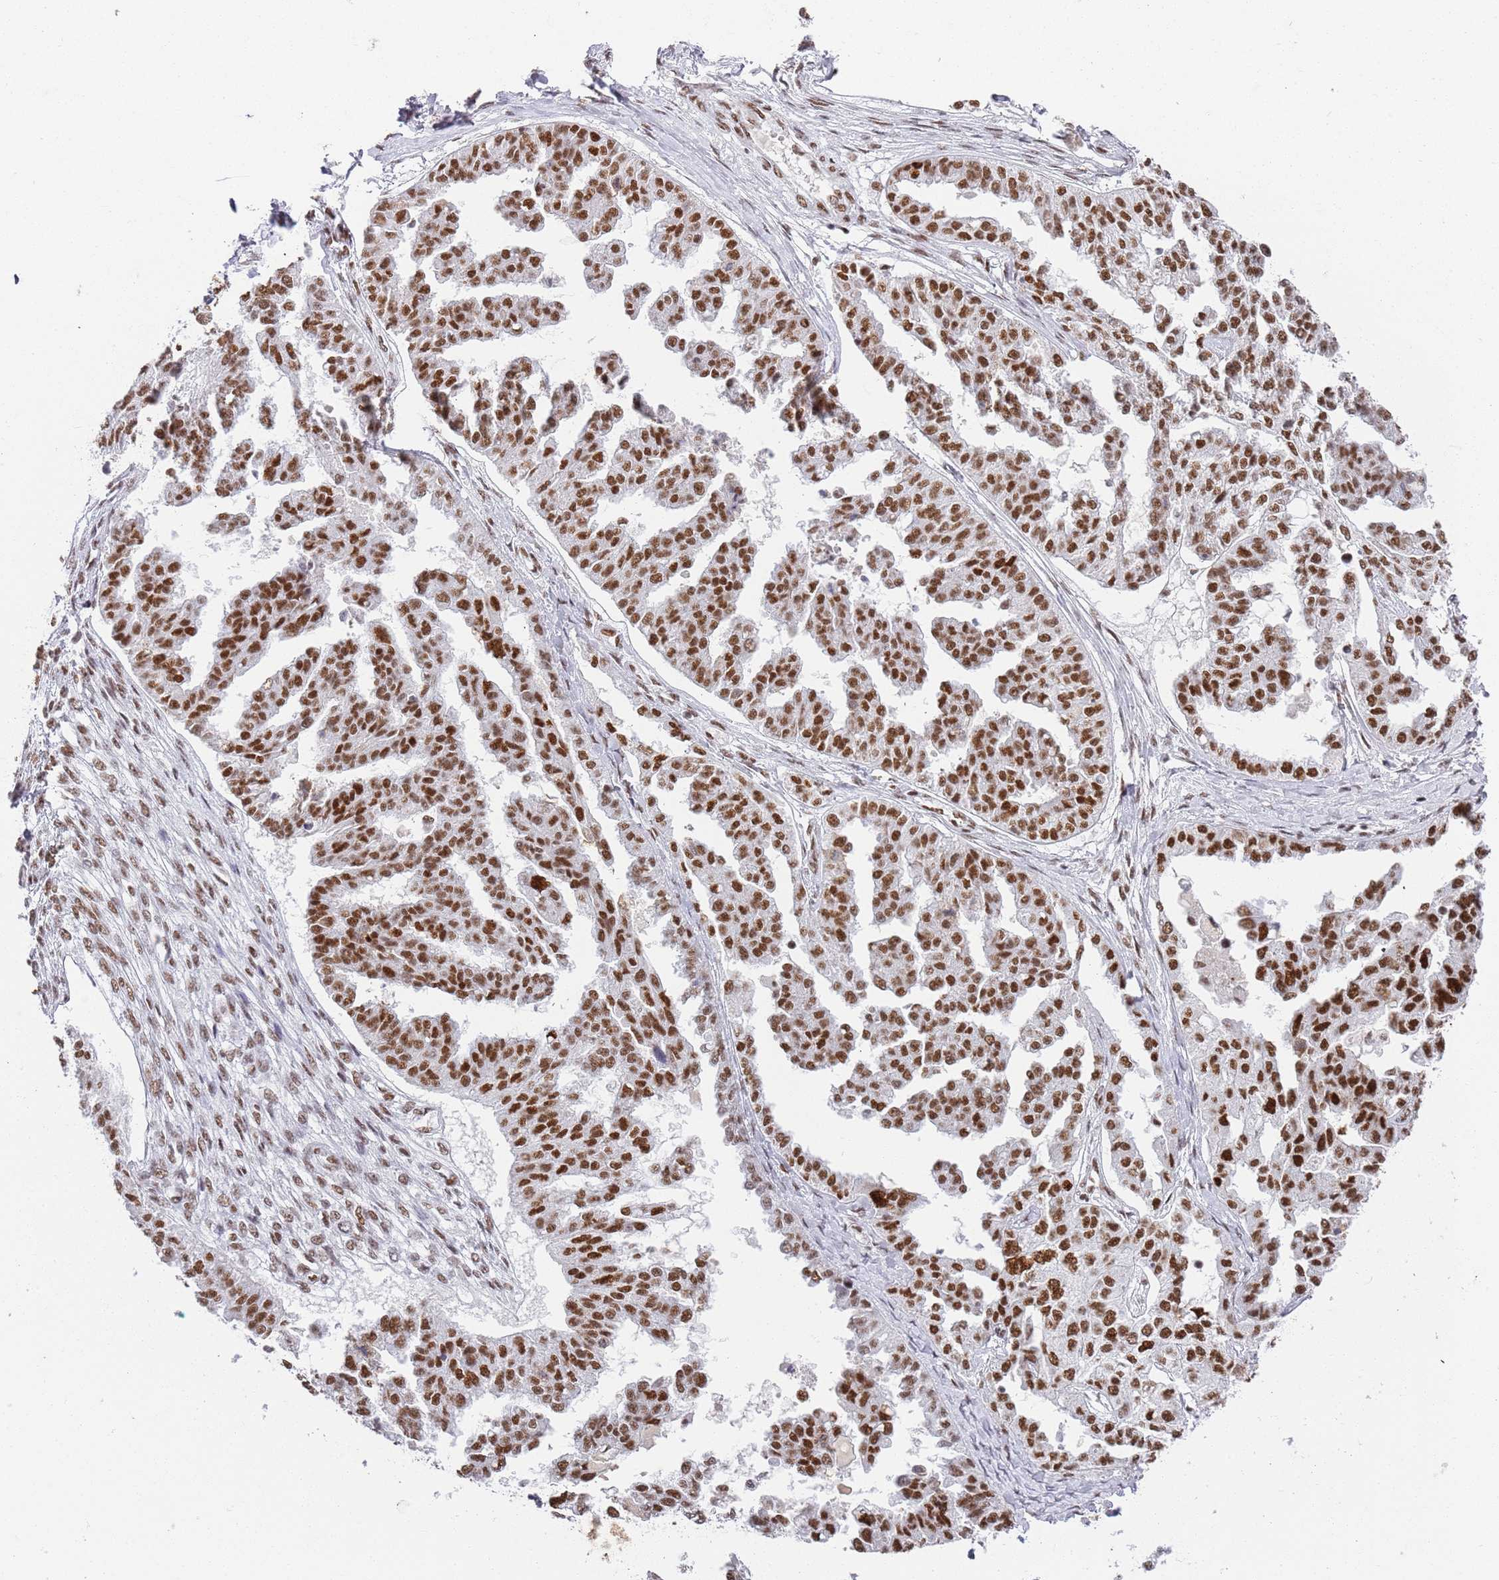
{"staining": {"intensity": "strong", "quantity": ">75%", "location": "nuclear"}, "tissue": "ovarian cancer", "cell_type": "Tumor cells", "image_type": "cancer", "snomed": [{"axis": "morphology", "description": "Cystadenocarcinoma, serous, NOS"}, {"axis": "topography", "description": "Ovary"}], "caption": "Human ovarian cancer stained for a protein (brown) reveals strong nuclear positive staining in about >75% of tumor cells.", "gene": "AKAP8L", "patient": {"sex": "female", "age": 58}}